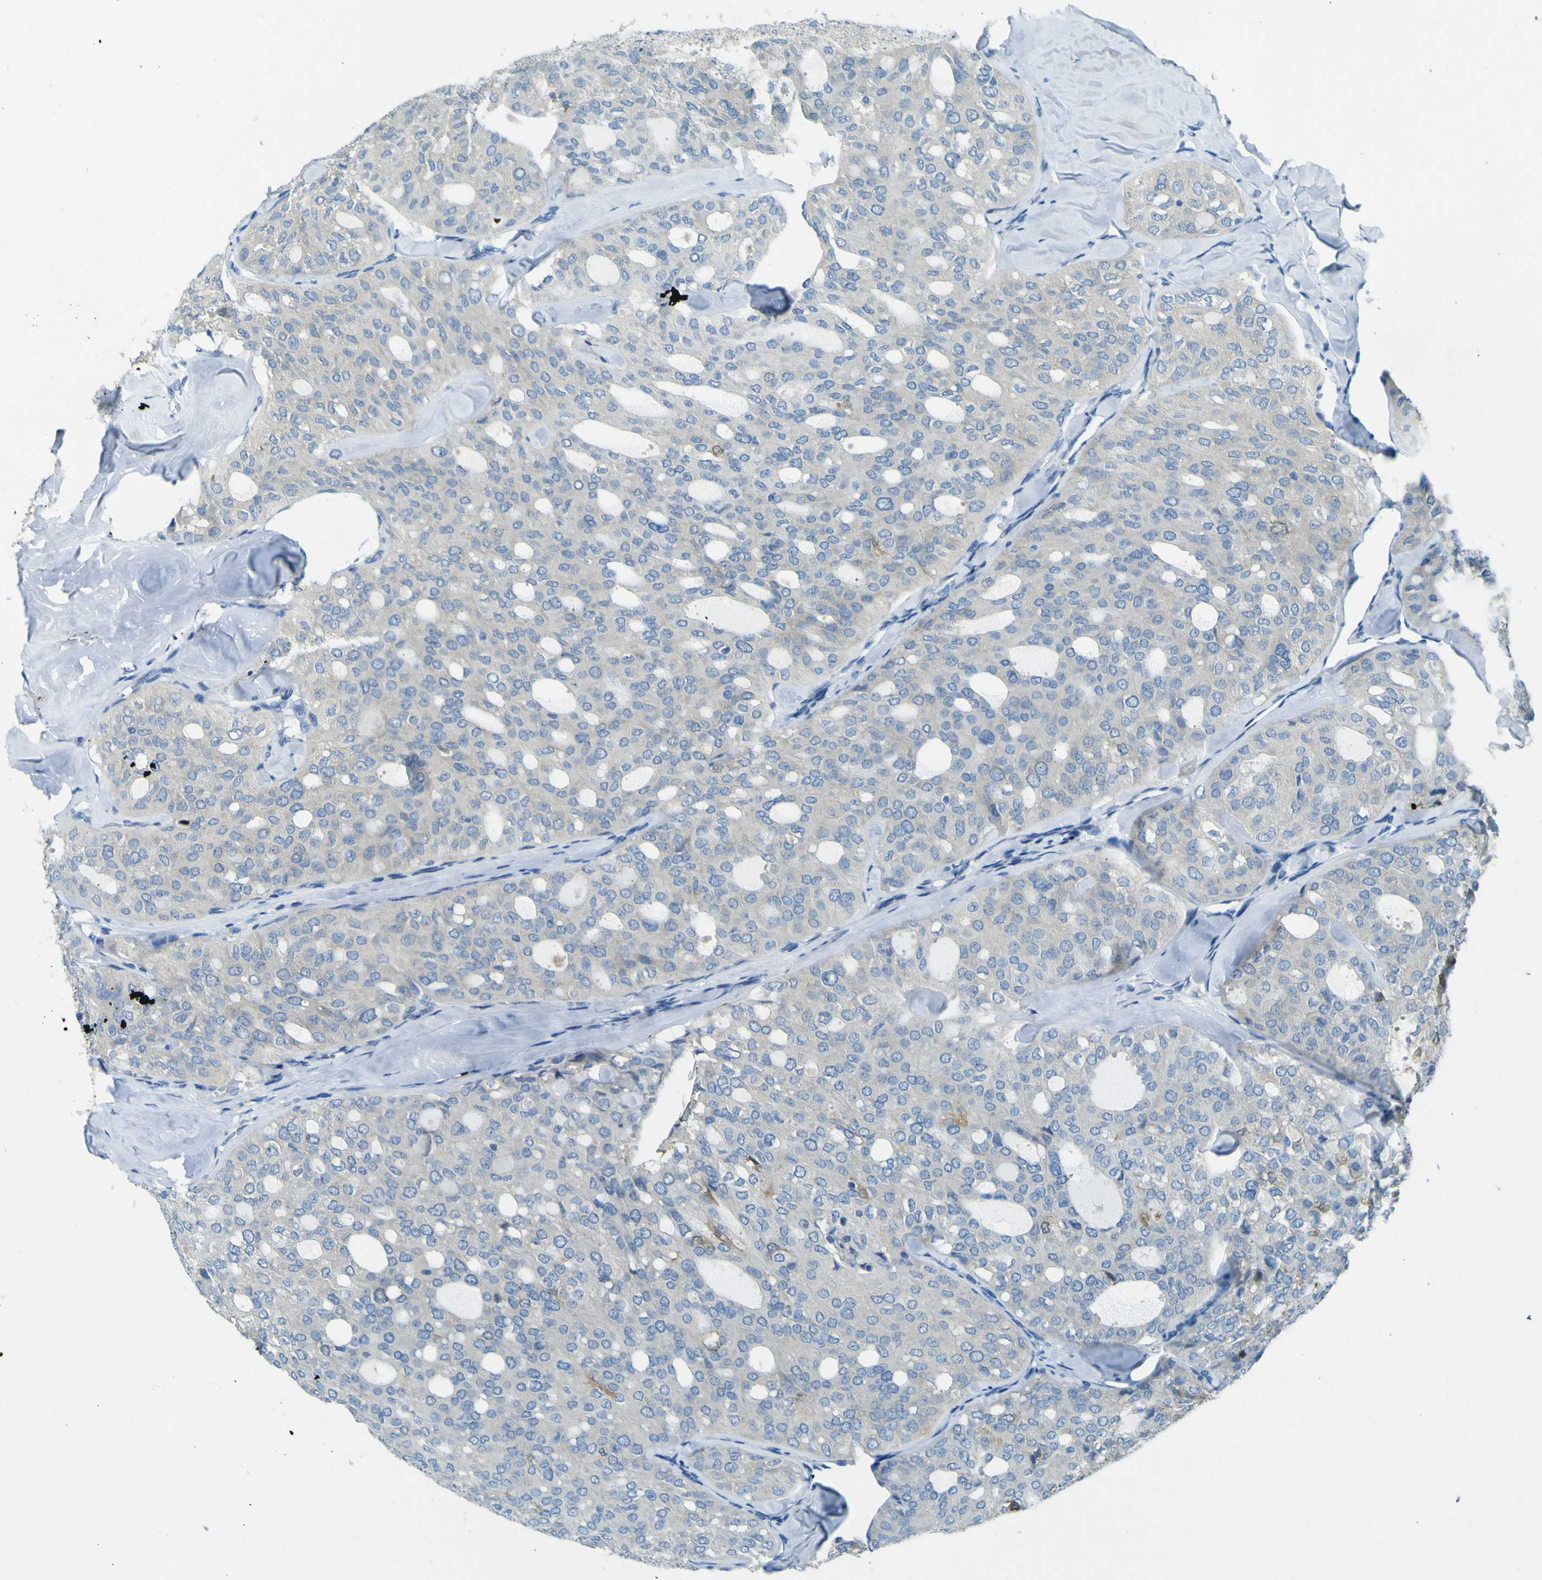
{"staining": {"intensity": "moderate", "quantity": "25%-75%", "location": "cytoplasmic/membranous"}, "tissue": "thyroid cancer", "cell_type": "Tumor cells", "image_type": "cancer", "snomed": [{"axis": "morphology", "description": "Follicular adenoma carcinoma, NOS"}, {"axis": "topography", "description": "Thyroid gland"}], "caption": "Human thyroid cancer stained with a protein marker displays moderate staining in tumor cells.", "gene": "SORCS1", "patient": {"sex": "male", "age": 75}}